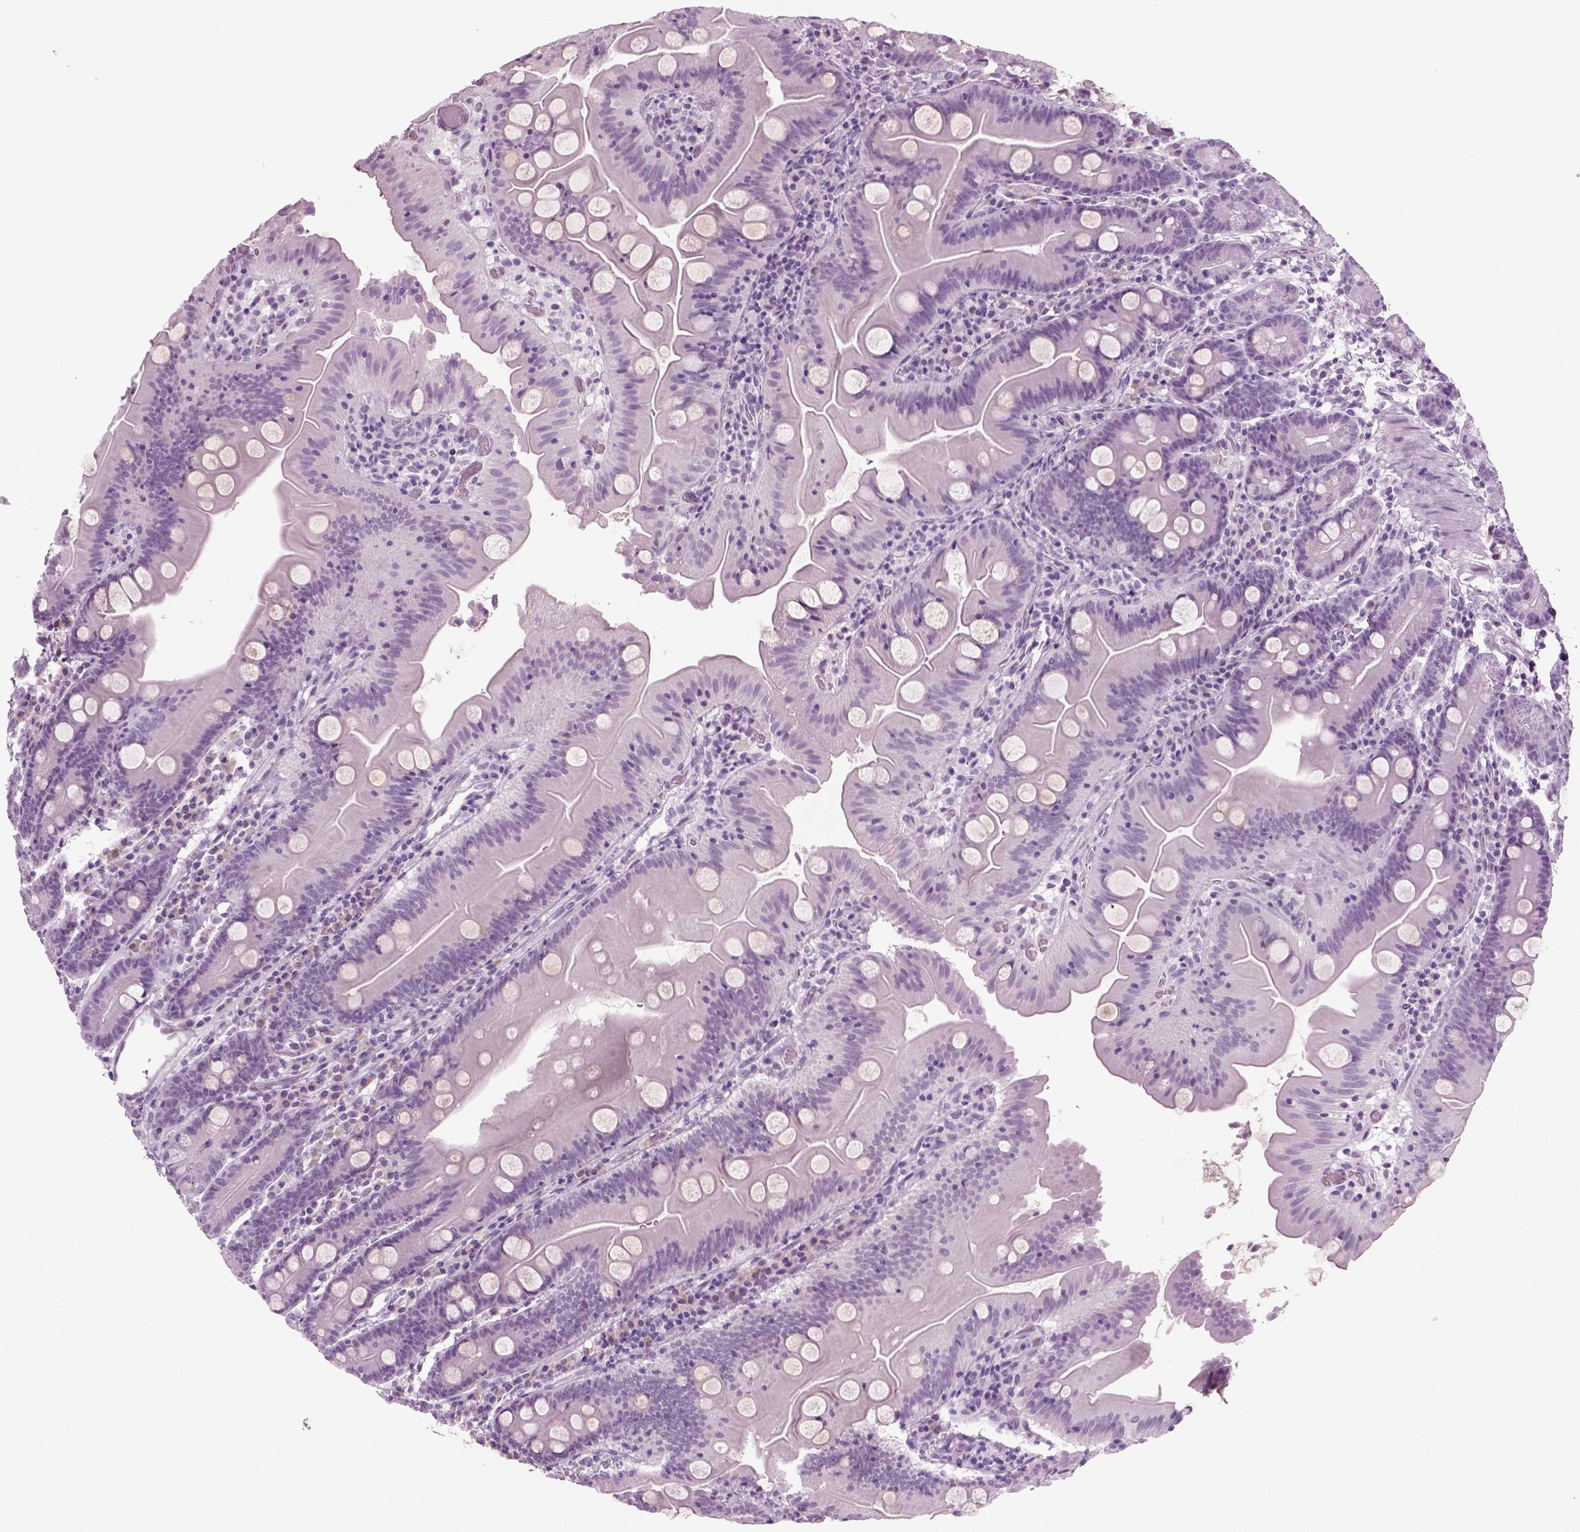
{"staining": {"intensity": "negative", "quantity": "none", "location": "none"}, "tissue": "small intestine", "cell_type": "Glandular cells", "image_type": "normal", "snomed": [{"axis": "morphology", "description": "Normal tissue, NOS"}, {"axis": "topography", "description": "Small intestine"}], "caption": "An image of small intestine stained for a protein shows no brown staining in glandular cells.", "gene": "PRLH", "patient": {"sex": "male", "age": 37}}